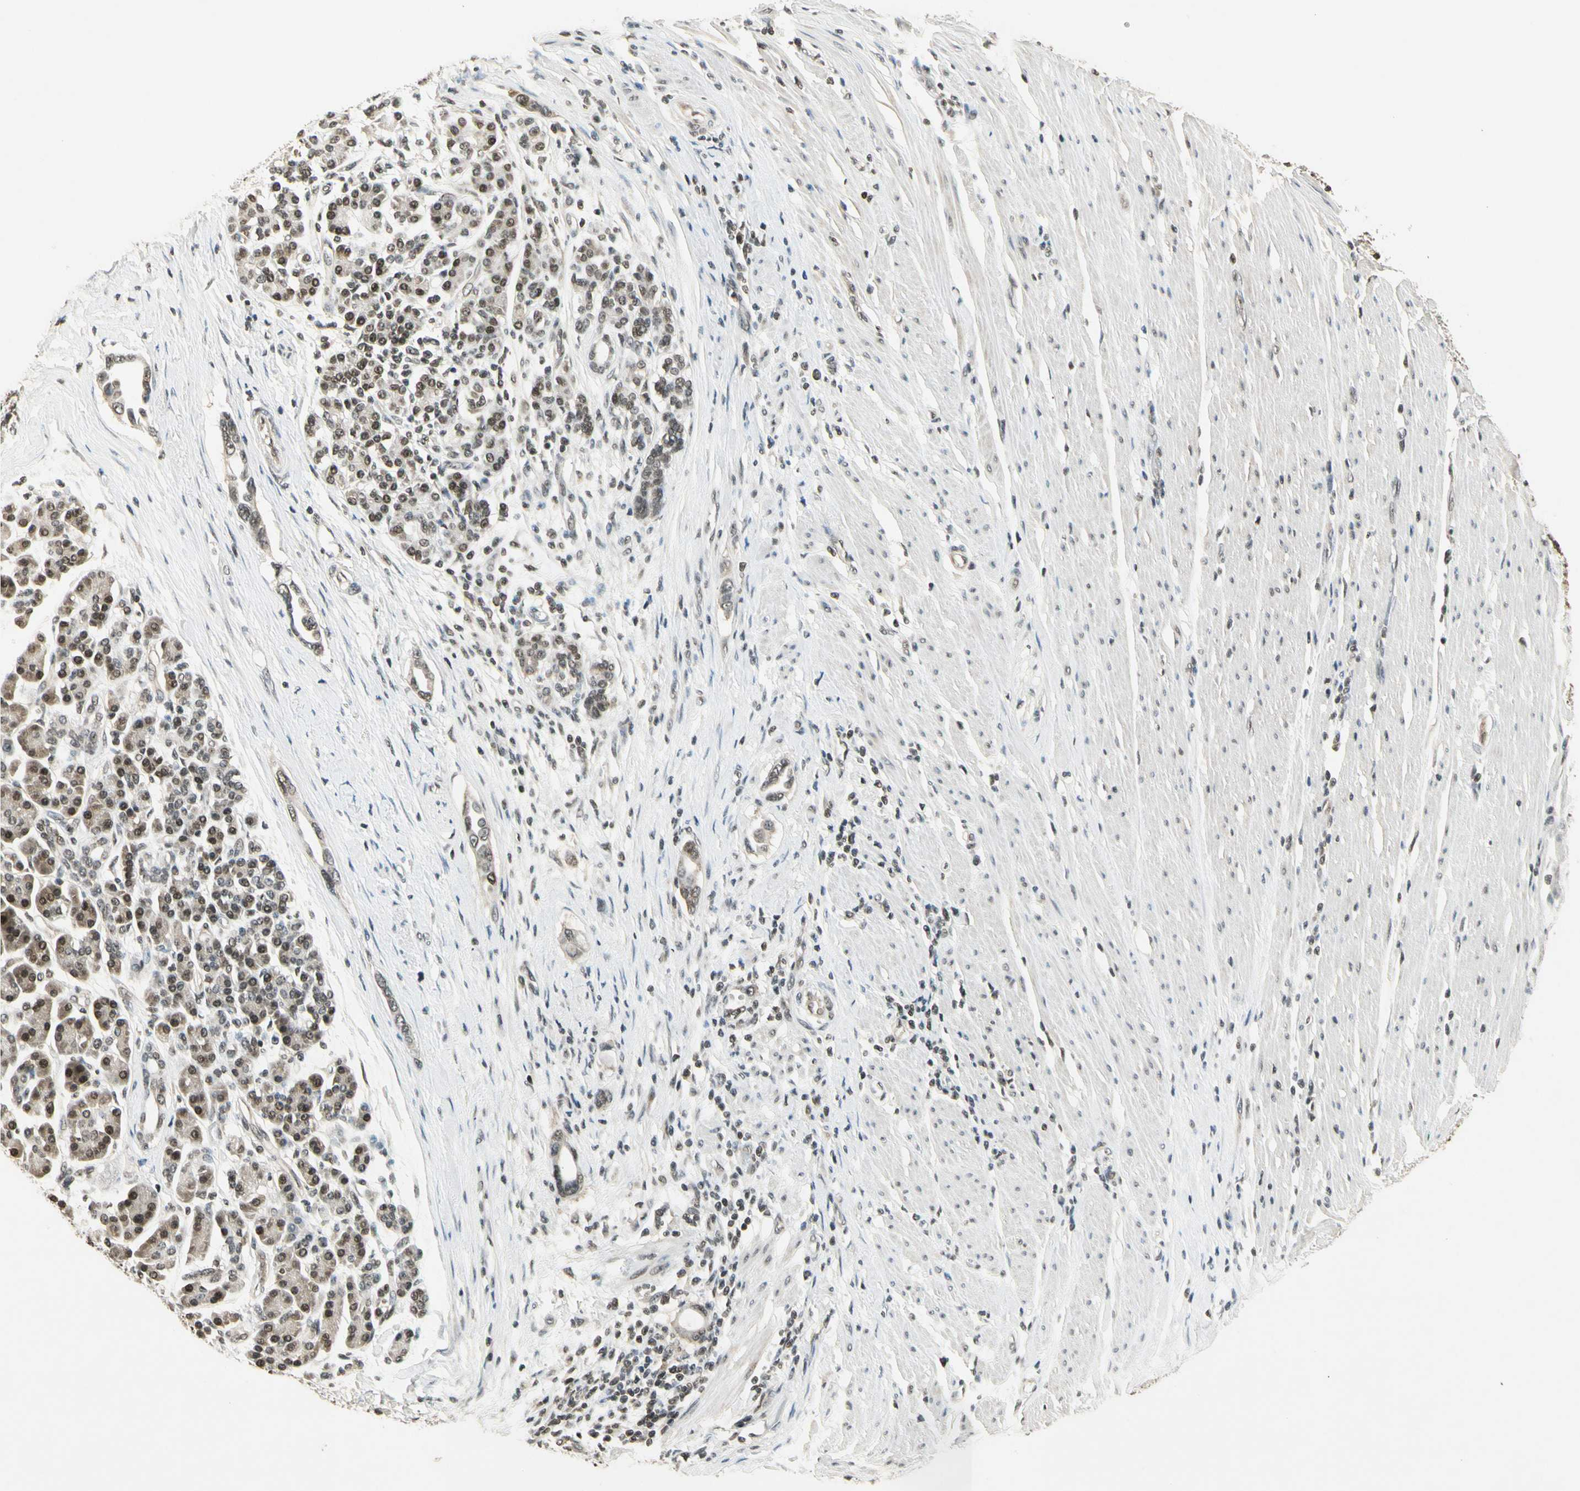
{"staining": {"intensity": "weak", "quantity": "25%-75%", "location": "cytoplasmic/membranous"}, "tissue": "pancreatic cancer", "cell_type": "Tumor cells", "image_type": "cancer", "snomed": [{"axis": "morphology", "description": "Adenocarcinoma, NOS"}, {"axis": "topography", "description": "Pancreas"}], "caption": "IHC staining of pancreatic adenocarcinoma, which reveals low levels of weak cytoplasmic/membranous expression in about 25%-75% of tumor cells indicating weak cytoplasmic/membranous protein expression. The staining was performed using DAB (3,3'-diaminobenzidine) (brown) for protein detection and nuclei were counterstained in hematoxylin (blue).", "gene": "SMN2", "patient": {"sex": "female", "age": 57}}